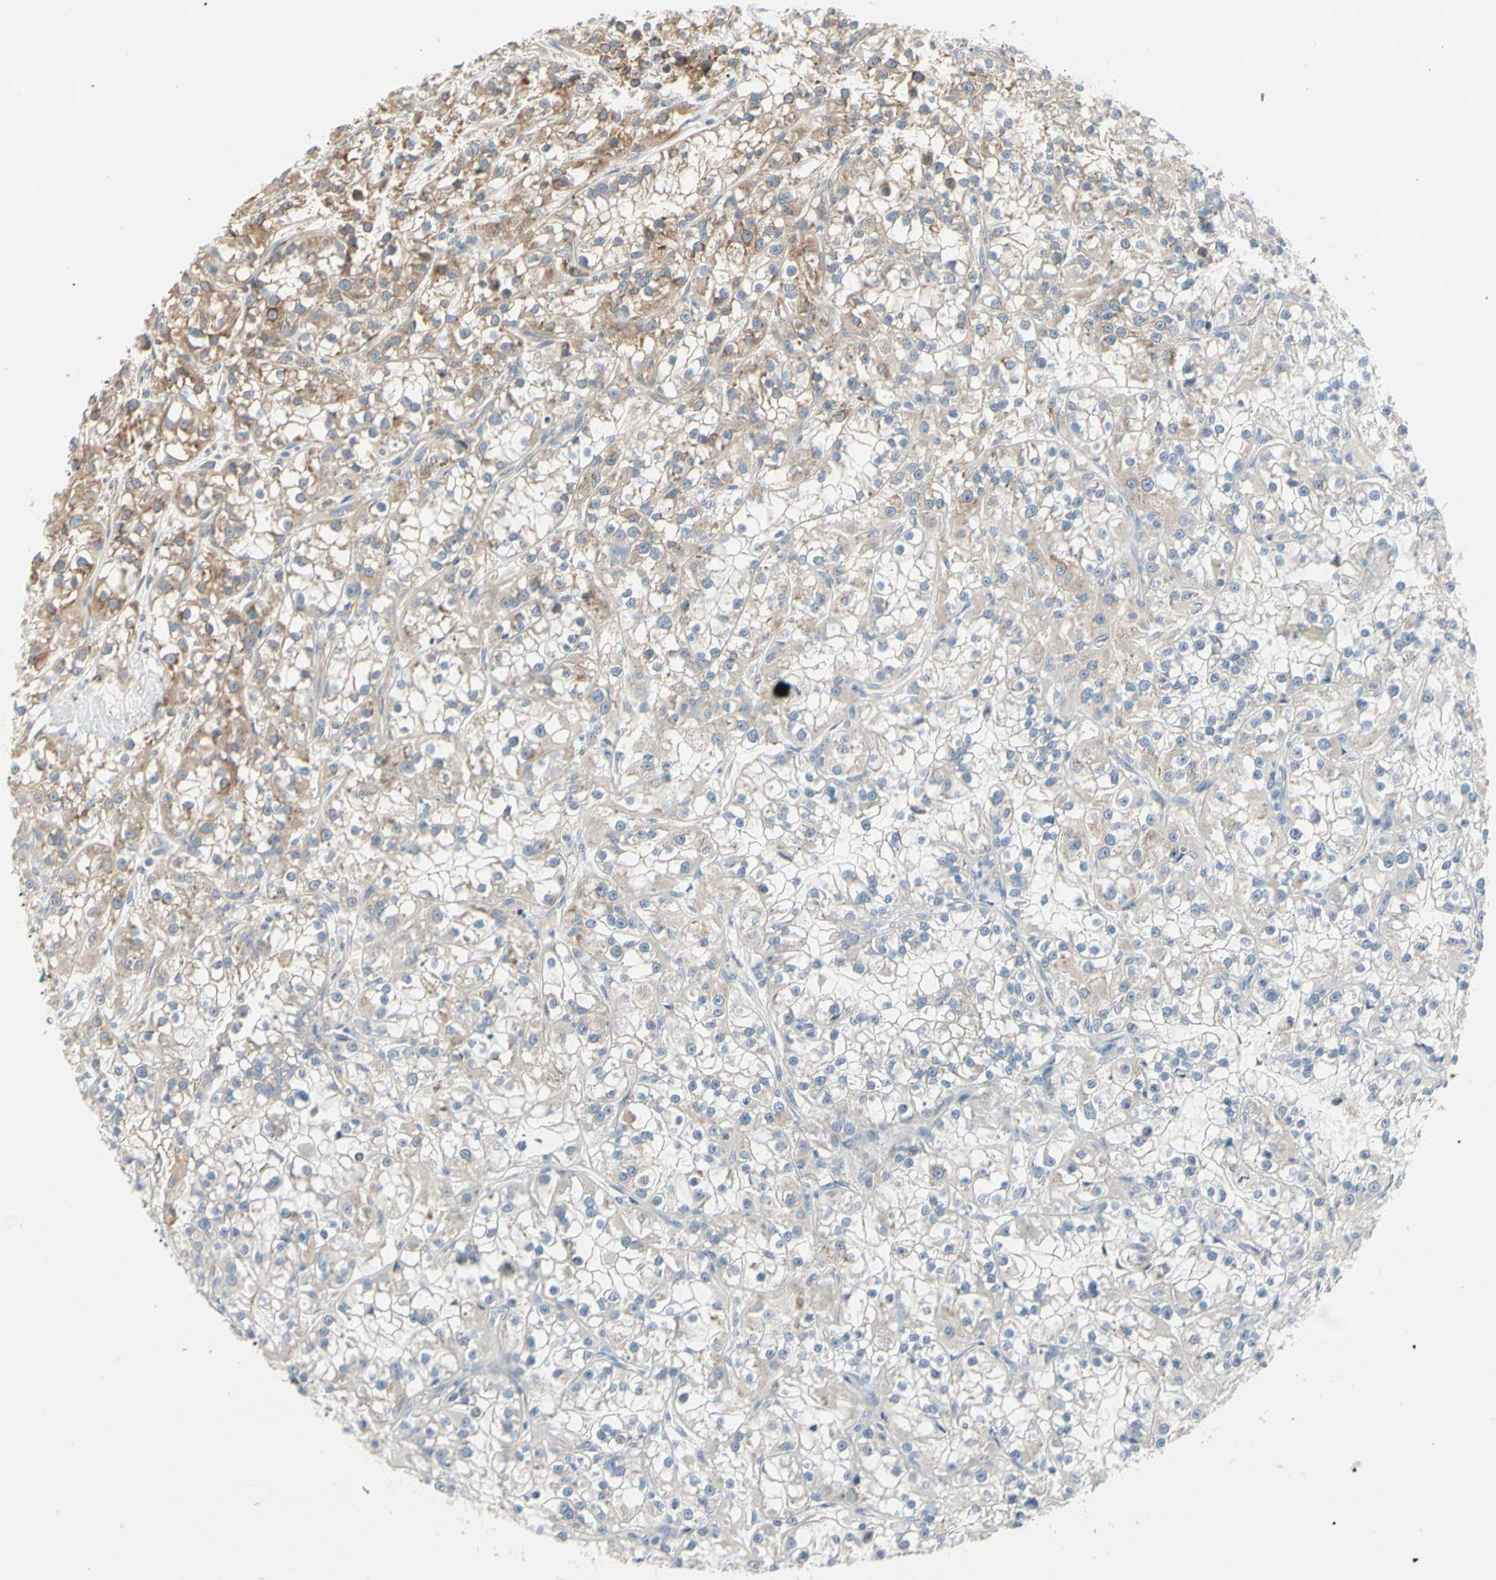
{"staining": {"intensity": "moderate", "quantity": "25%-75%", "location": "cytoplasmic/membranous"}, "tissue": "renal cancer", "cell_type": "Tumor cells", "image_type": "cancer", "snomed": [{"axis": "morphology", "description": "Adenocarcinoma, NOS"}, {"axis": "topography", "description": "Kidney"}], "caption": "A brown stain highlights moderate cytoplasmic/membranous positivity of a protein in human renal cancer (adenocarcinoma) tumor cells. Nuclei are stained in blue.", "gene": "NFKB2", "patient": {"sex": "female", "age": 52}}